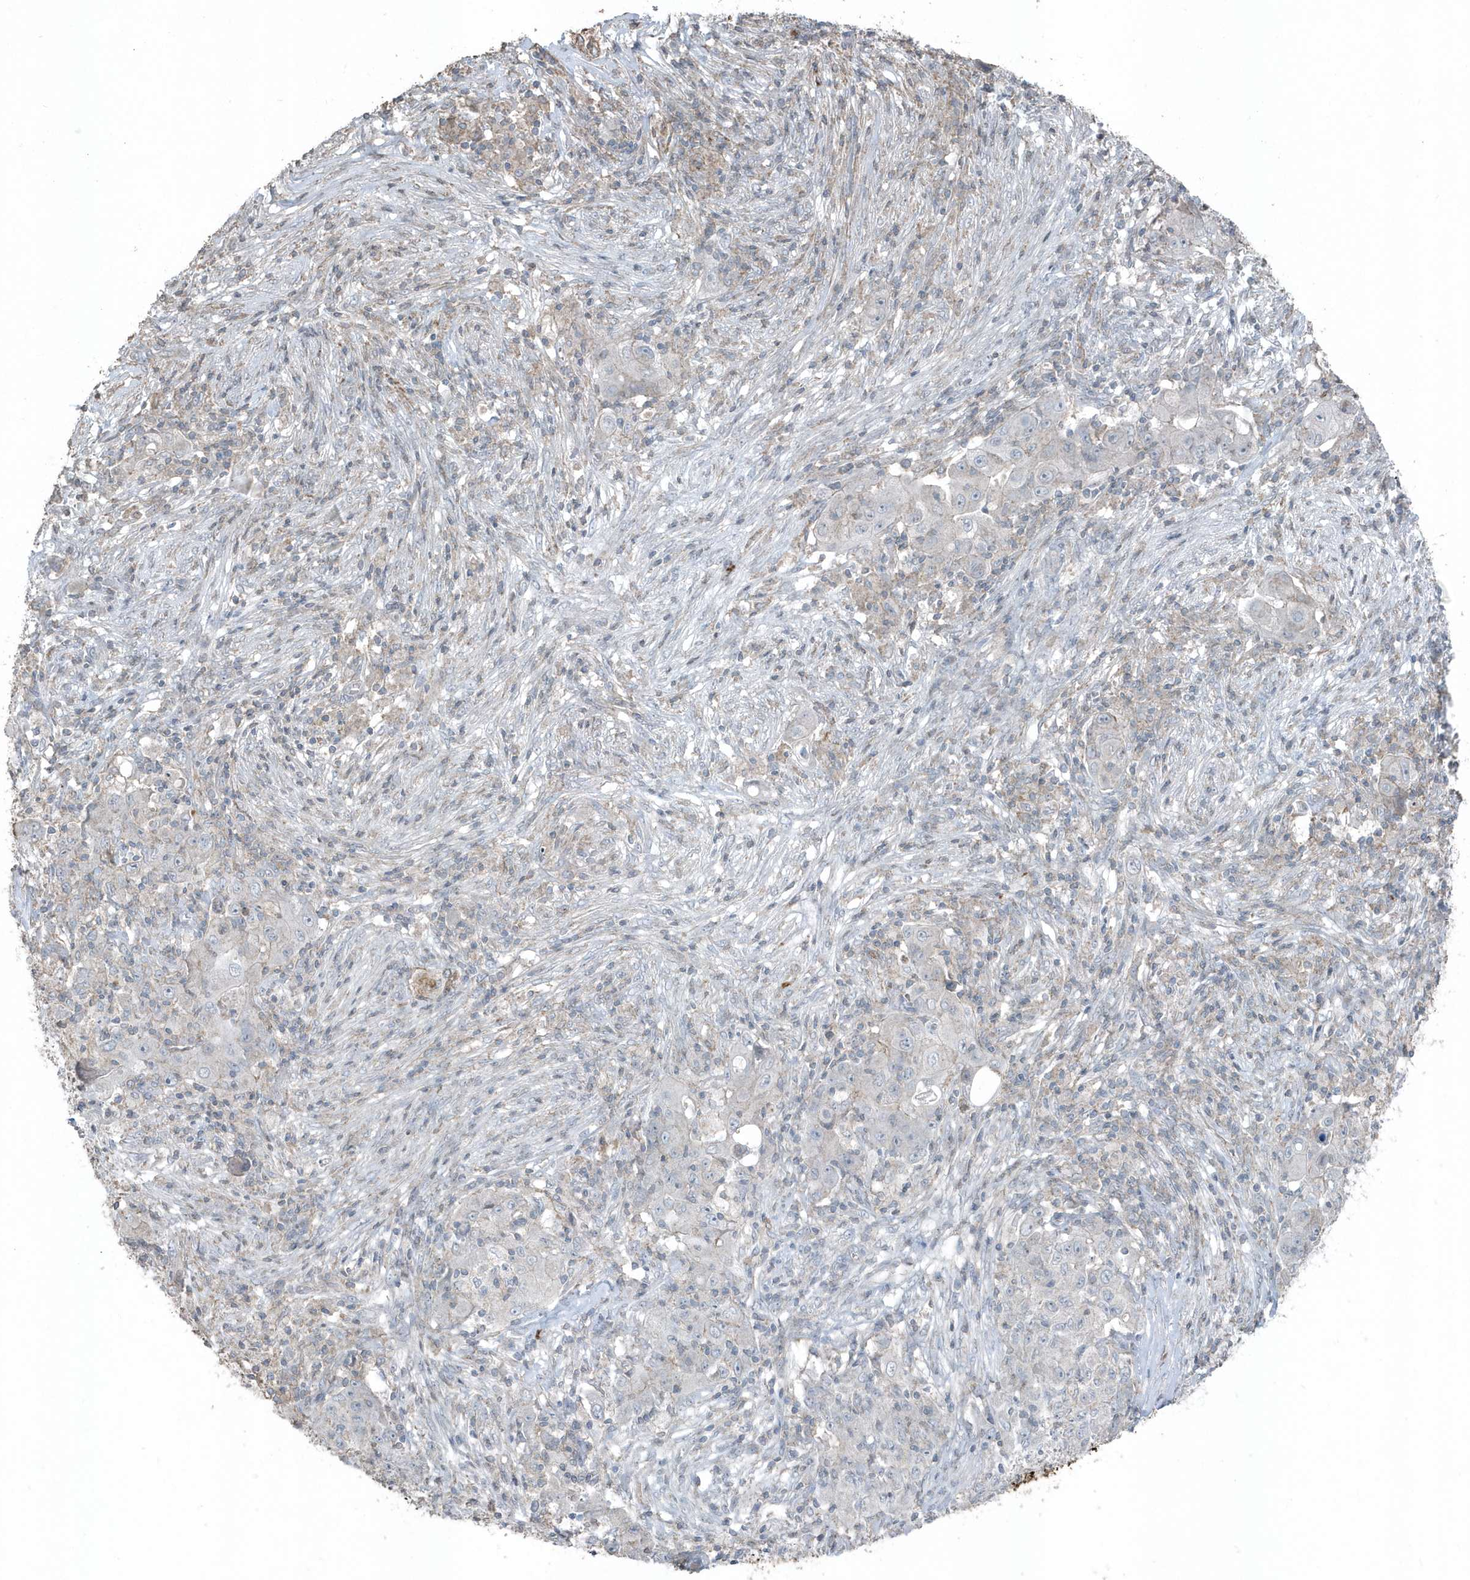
{"staining": {"intensity": "negative", "quantity": "none", "location": "none"}, "tissue": "ovarian cancer", "cell_type": "Tumor cells", "image_type": "cancer", "snomed": [{"axis": "morphology", "description": "Carcinoma, endometroid"}, {"axis": "topography", "description": "Ovary"}], "caption": "This is an immunohistochemistry image of ovarian cancer (endometroid carcinoma). There is no positivity in tumor cells.", "gene": "ACTC1", "patient": {"sex": "female", "age": 42}}